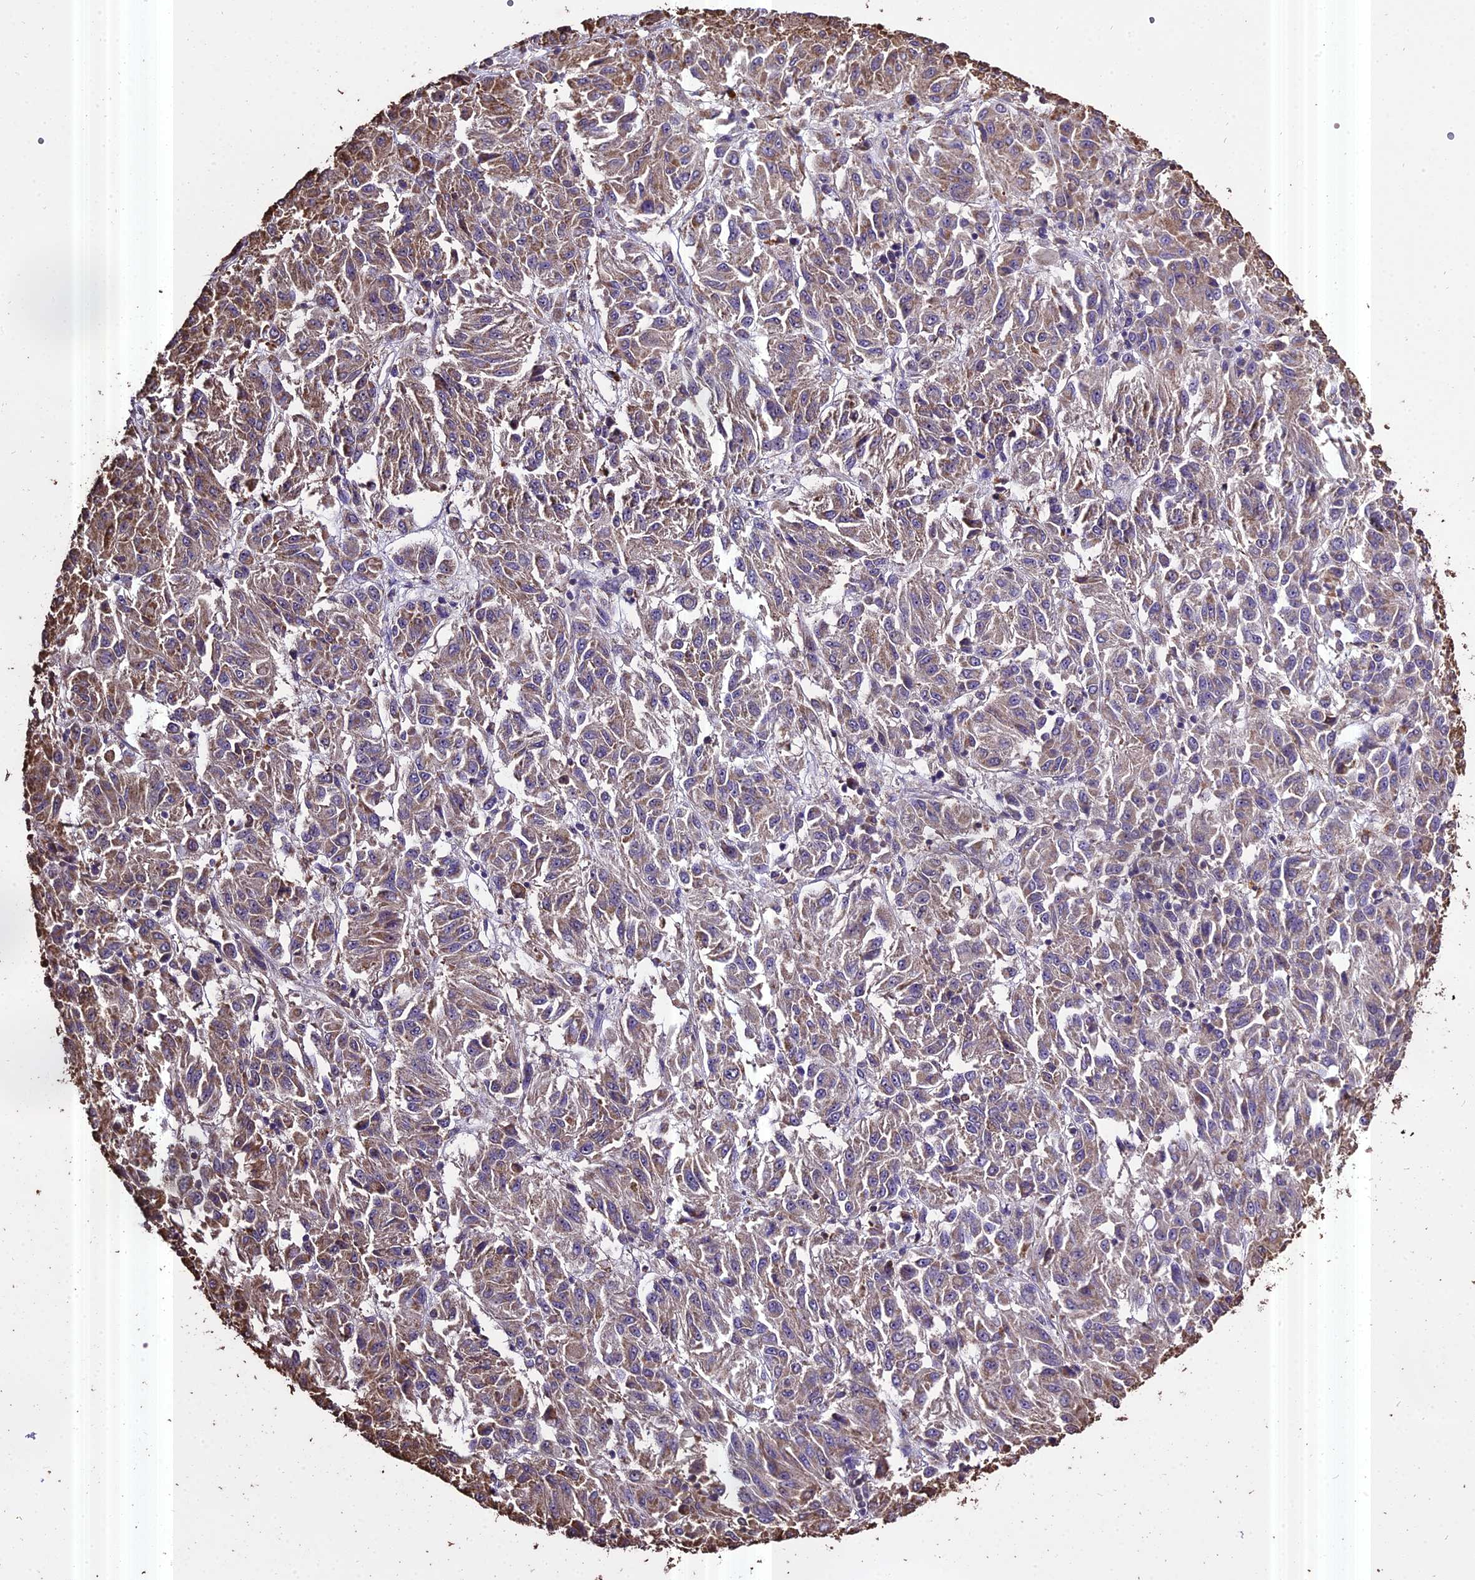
{"staining": {"intensity": "weak", "quantity": "<25%", "location": "cytoplasmic/membranous"}, "tissue": "melanoma", "cell_type": "Tumor cells", "image_type": "cancer", "snomed": [{"axis": "morphology", "description": "Malignant melanoma, Metastatic site"}, {"axis": "topography", "description": "Lung"}], "caption": "Malignant melanoma (metastatic site) was stained to show a protein in brown. There is no significant expression in tumor cells.", "gene": "PGPEP1L", "patient": {"sex": "male", "age": 64}}